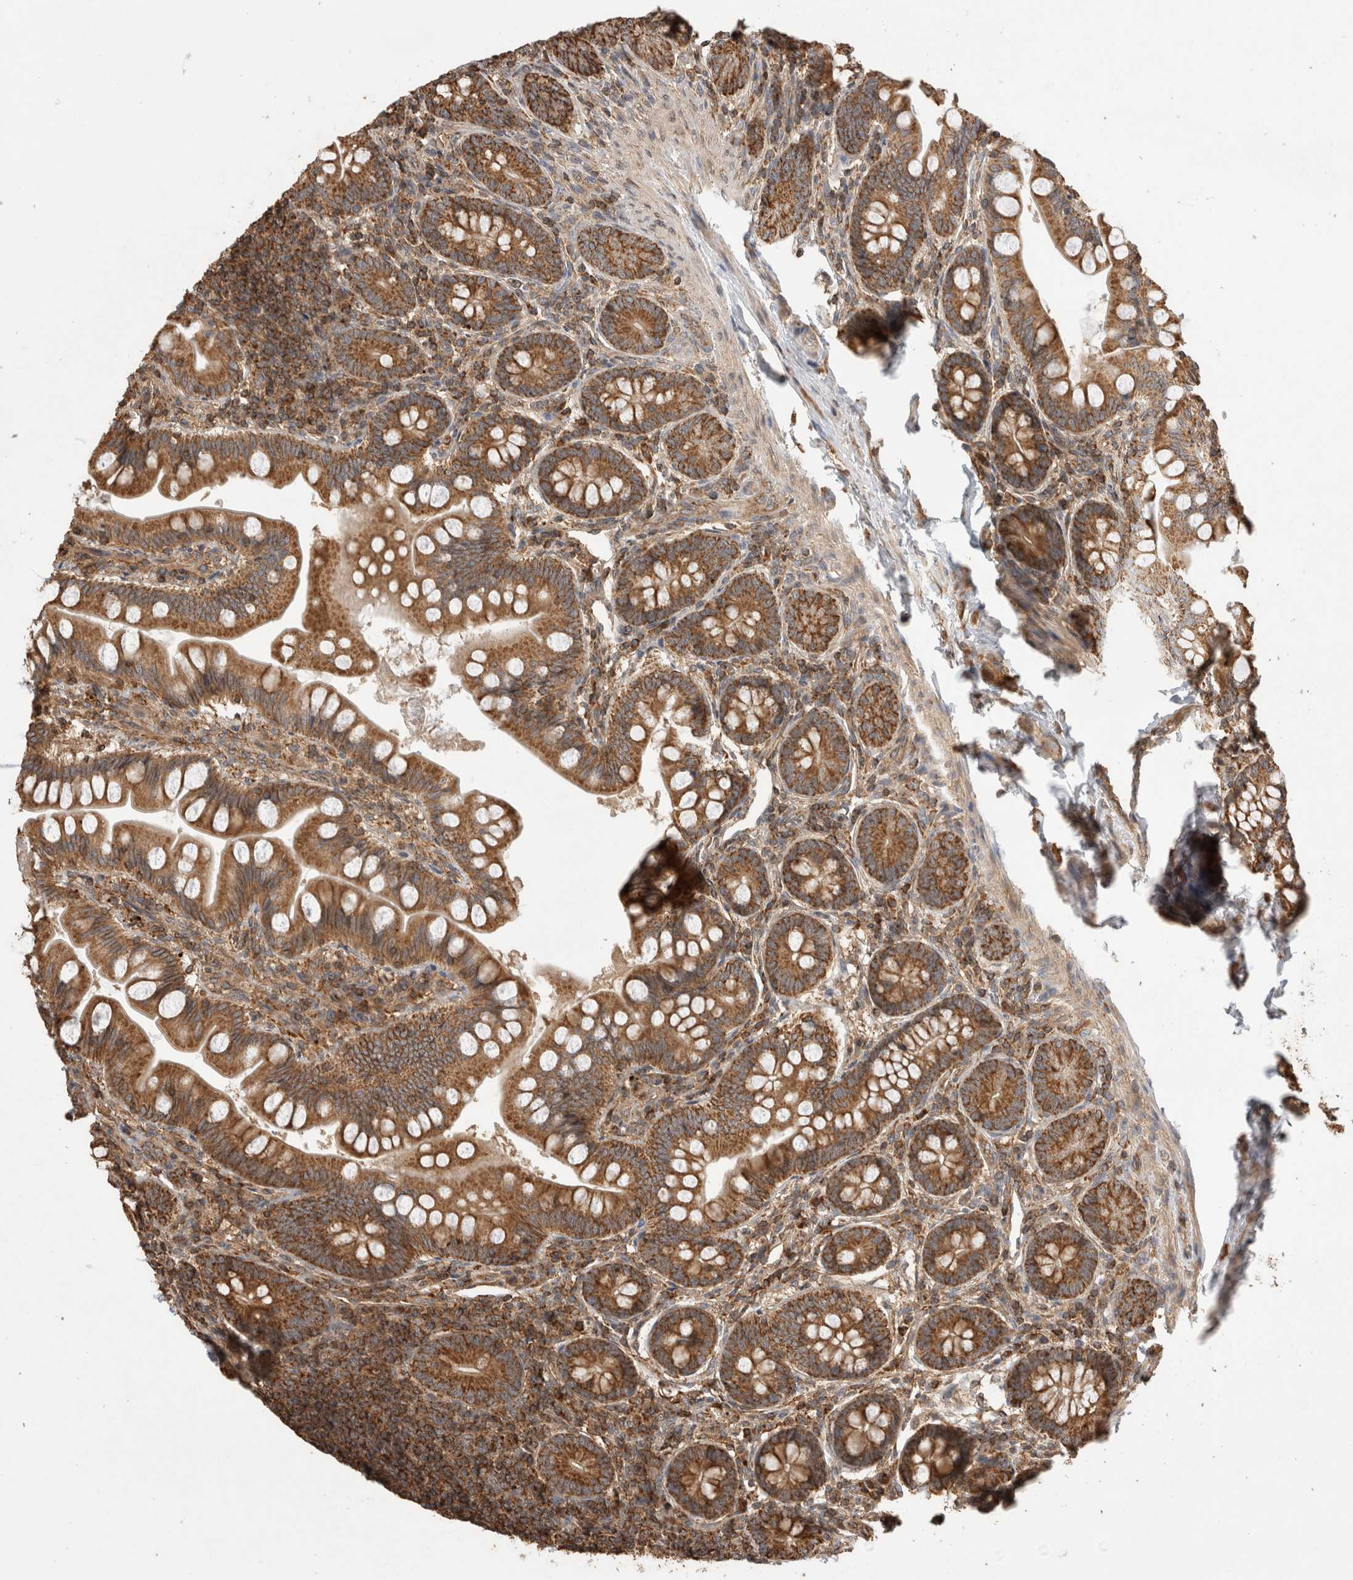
{"staining": {"intensity": "strong", "quantity": "25%-75%", "location": "cytoplasmic/membranous"}, "tissue": "small intestine", "cell_type": "Glandular cells", "image_type": "normal", "snomed": [{"axis": "morphology", "description": "Normal tissue, NOS"}, {"axis": "topography", "description": "Small intestine"}], "caption": "Protein positivity by IHC exhibits strong cytoplasmic/membranous staining in about 25%-75% of glandular cells in benign small intestine.", "gene": "IMMP2L", "patient": {"sex": "male", "age": 7}}